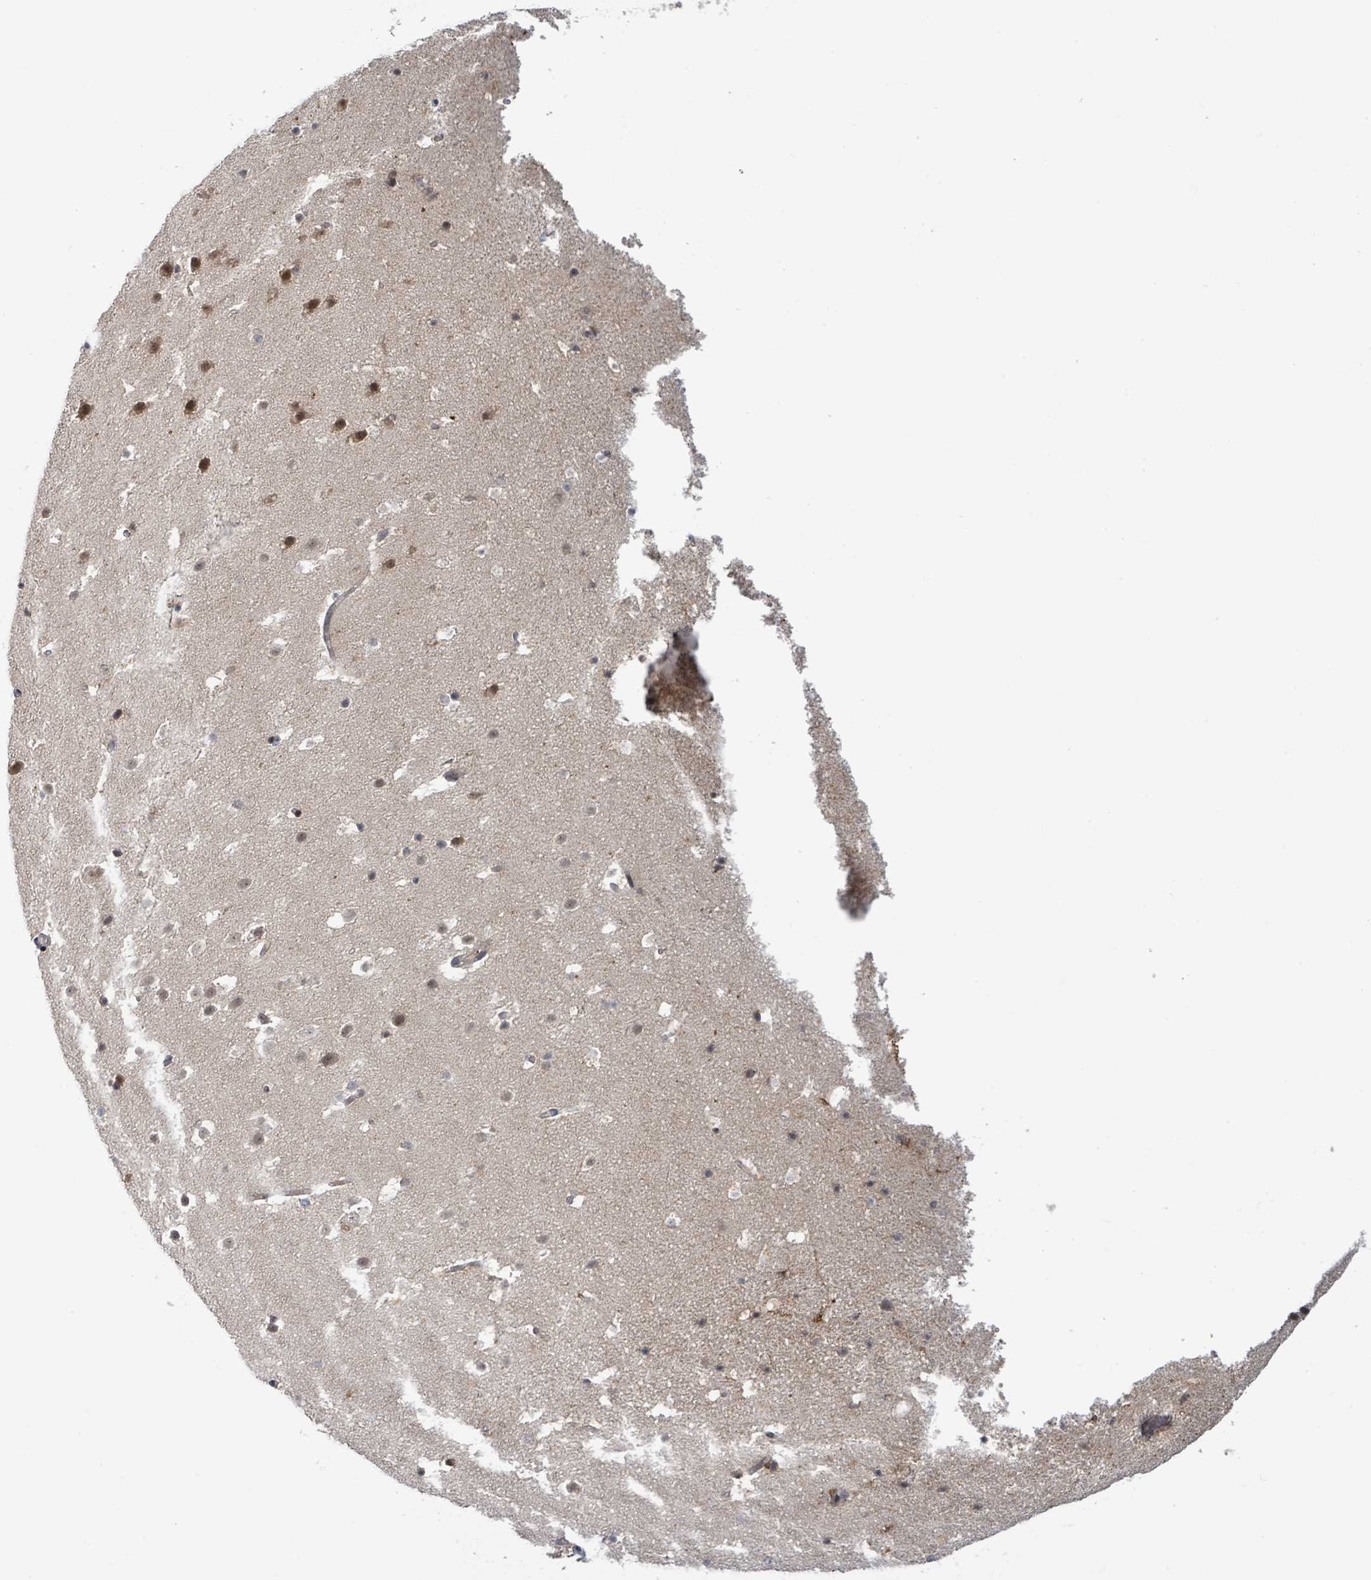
{"staining": {"intensity": "moderate", "quantity": "<25%", "location": "cytoplasmic/membranous,nuclear"}, "tissue": "hippocampus", "cell_type": "Glial cells", "image_type": "normal", "snomed": [{"axis": "morphology", "description": "Normal tissue, NOS"}, {"axis": "topography", "description": "Hippocampus"}], "caption": "Protein staining of unremarkable hippocampus exhibits moderate cytoplasmic/membranous,nuclear staining in about <25% of glial cells.", "gene": "ITGA11", "patient": {"sex": "male", "age": 37}}